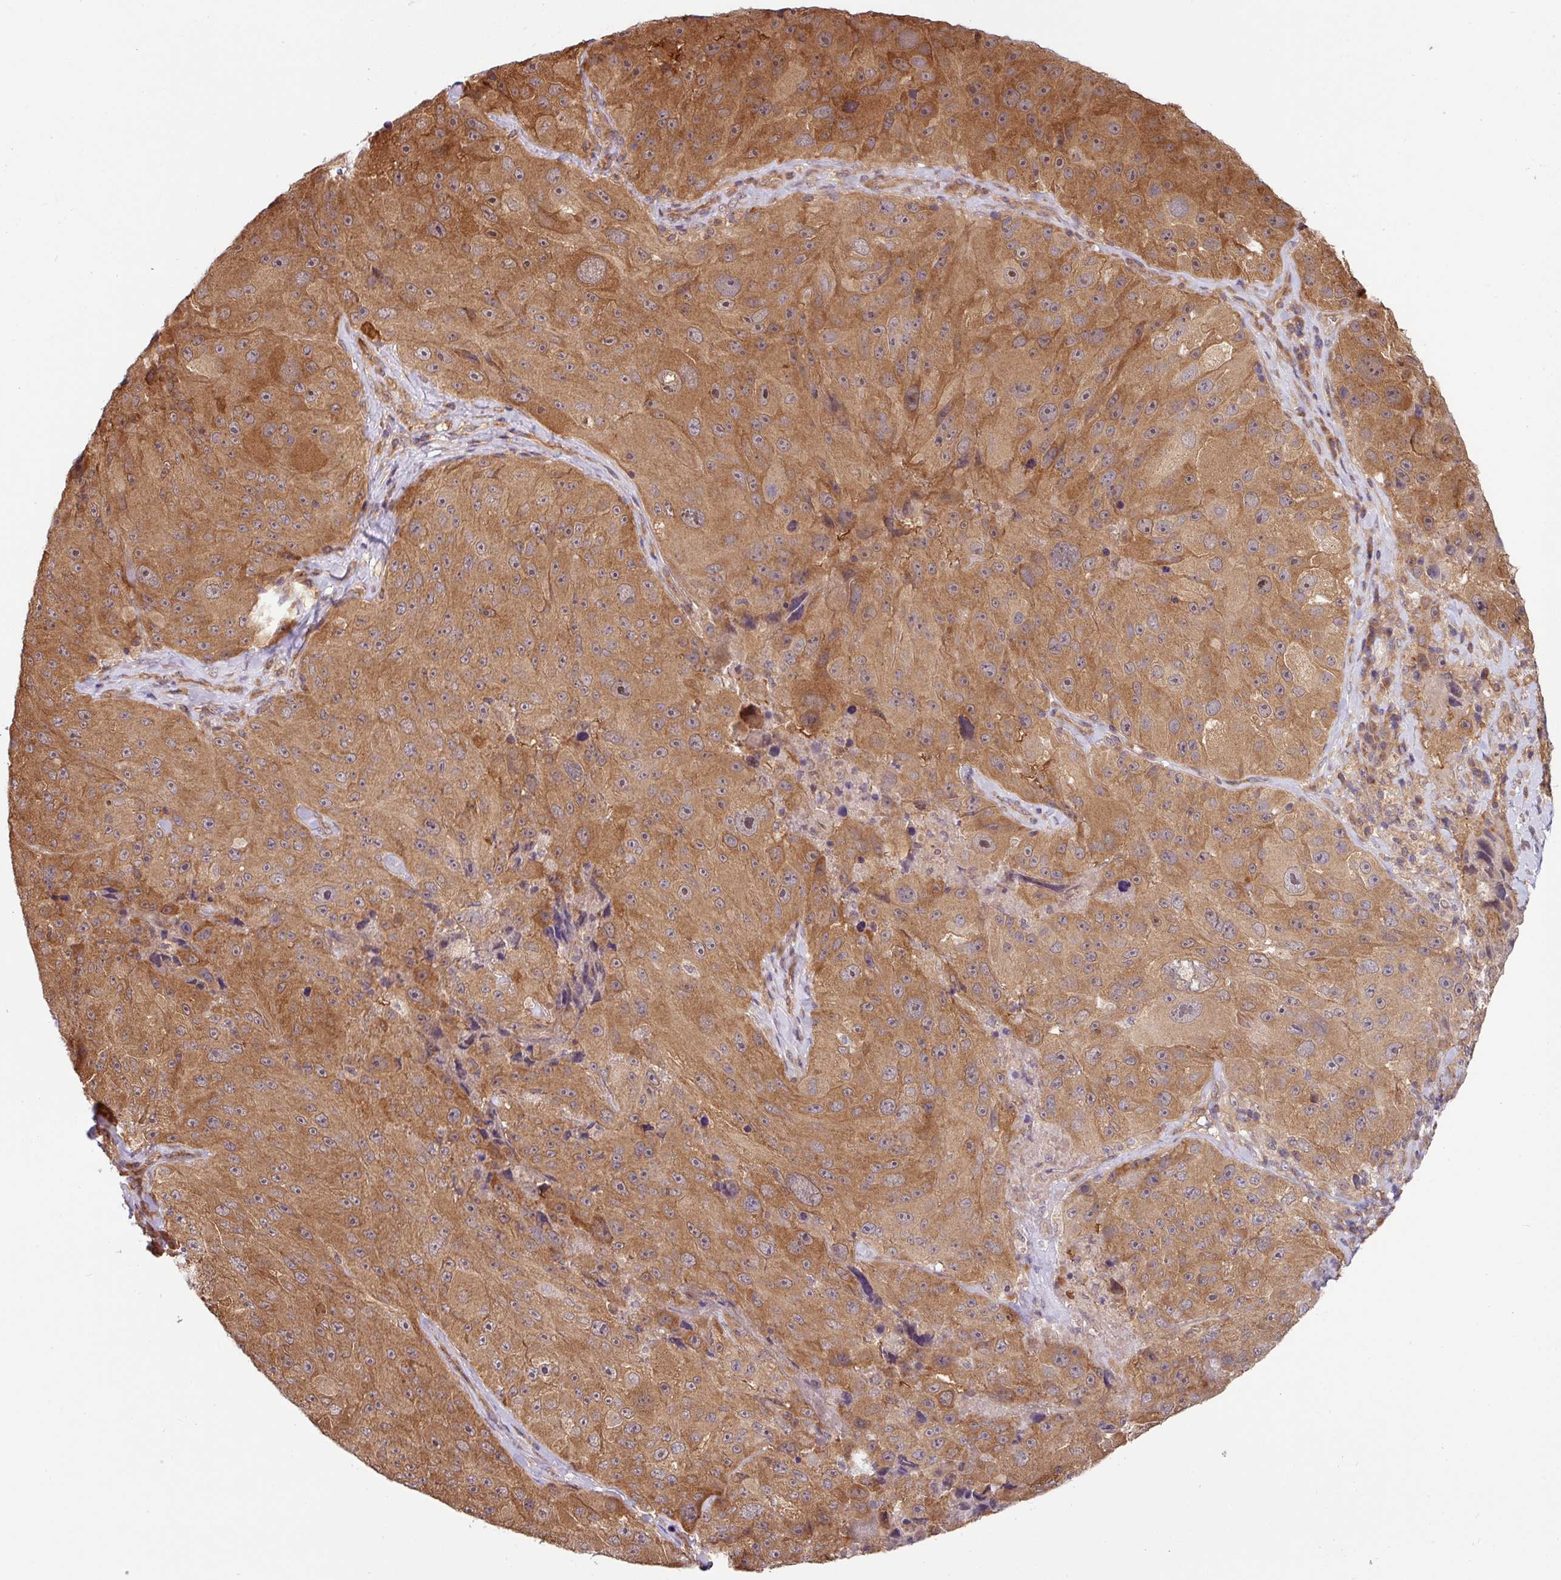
{"staining": {"intensity": "moderate", "quantity": ">75%", "location": "cytoplasmic/membranous"}, "tissue": "melanoma", "cell_type": "Tumor cells", "image_type": "cancer", "snomed": [{"axis": "morphology", "description": "Malignant melanoma, Metastatic site"}, {"axis": "topography", "description": "Lymph node"}], "caption": "This image displays immunohistochemistry staining of melanoma, with medium moderate cytoplasmic/membranous staining in about >75% of tumor cells.", "gene": "SHB", "patient": {"sex": "male", "age": 62}}